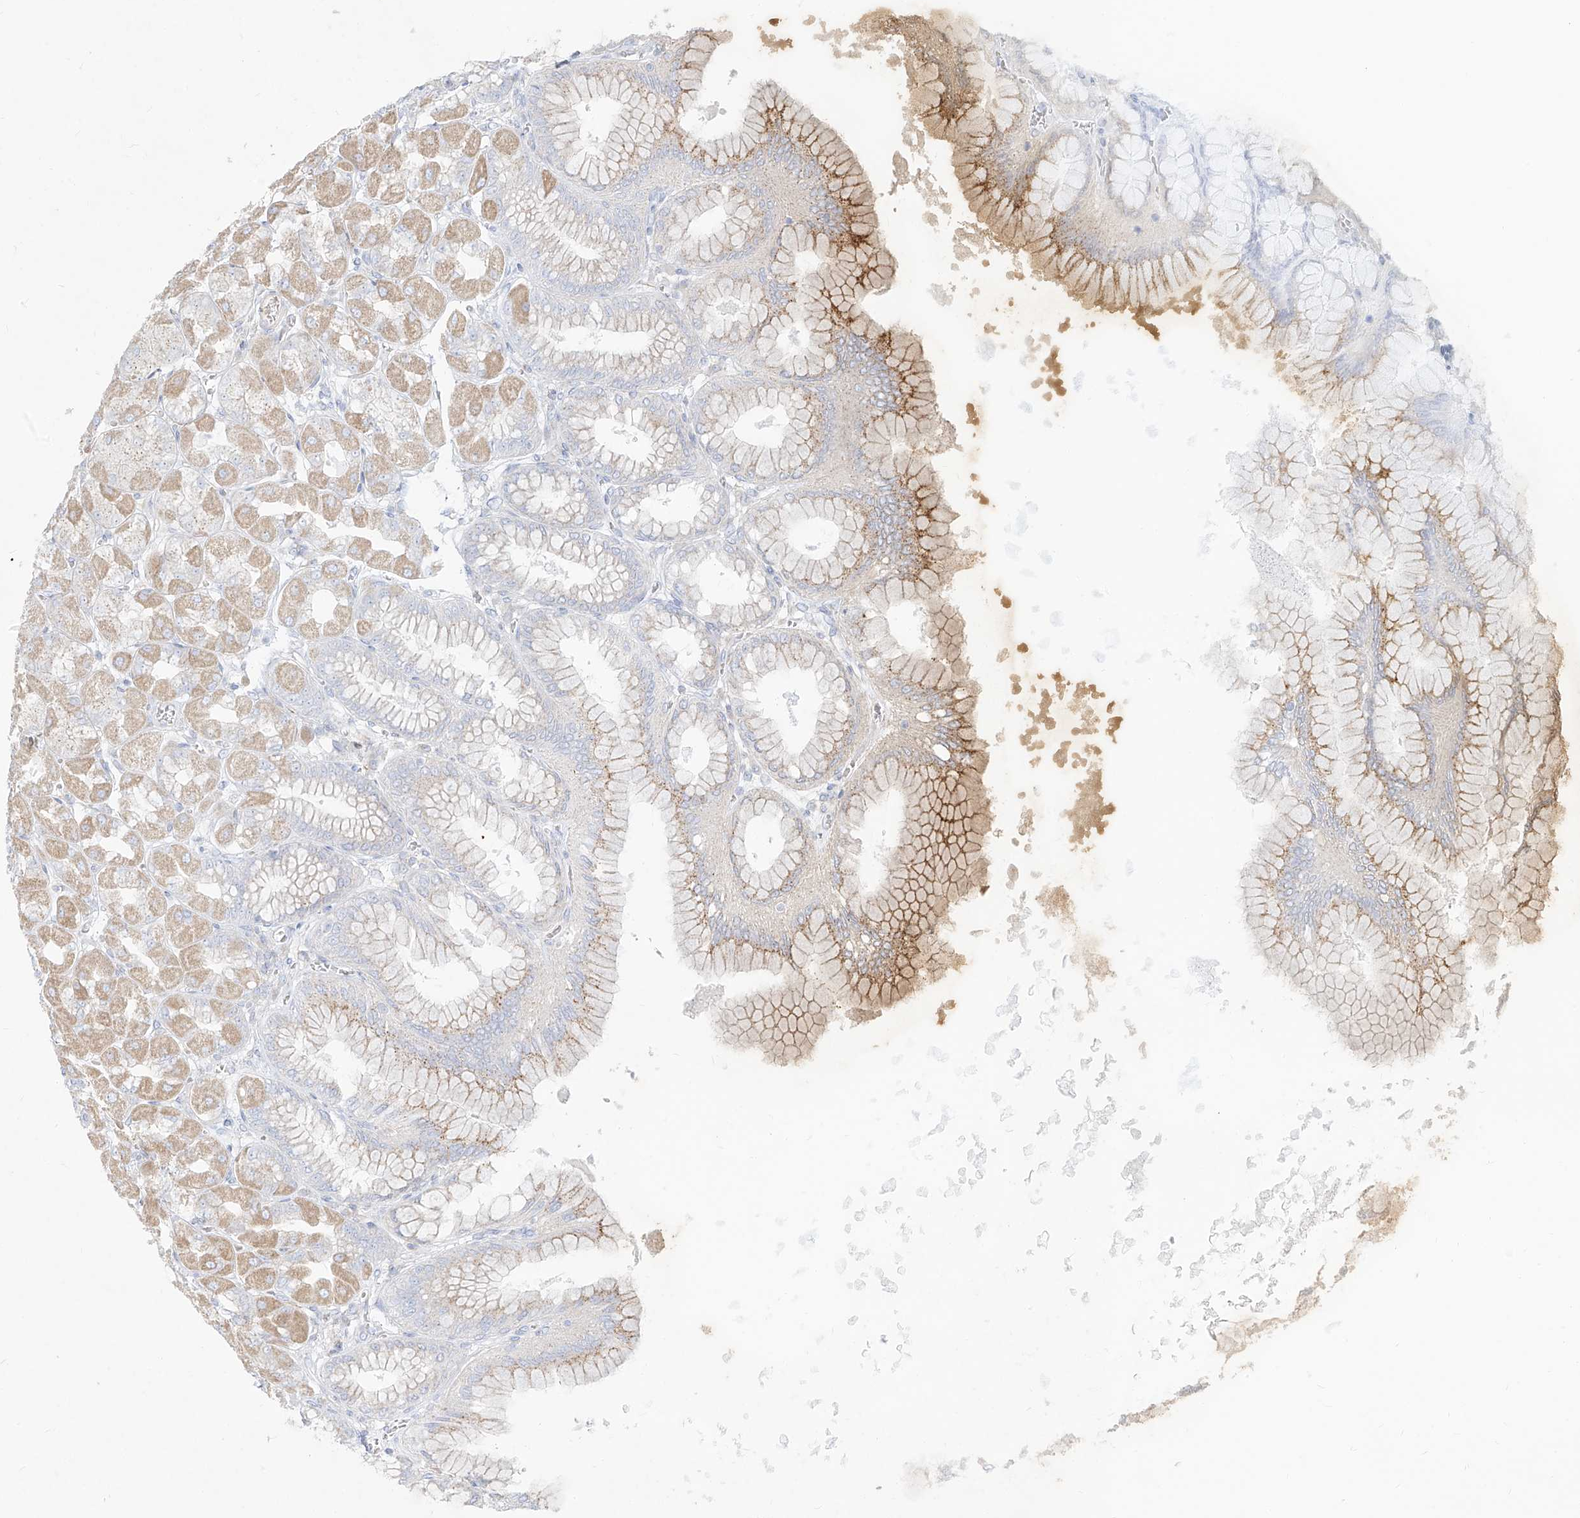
{"staining": {"intensity": "moderate", "quantity": "25%-75%", "location": "cytoplasmic/membranous"}, "tissue": "stomach", "cell_type": "Glandular cells", "image_type": "normal", "snomed": [{"axis": "morphology", "description": "Normal tissue, NOS"}, {"axis": "topography", "description": "Stomach, upper"}], "caption": "Moderate cytoplasmic/membranous protein expression is seen in approximately 25%-75% of glandular cells in stomach. The staining was performed using DAB (3,3'-diaminobenzidine), with brown indicating positive protein expression. Nuclei are stained blue with hematoxylin.", "gene": "MTX2", "patient": {"sex": "female", "age": 56}}